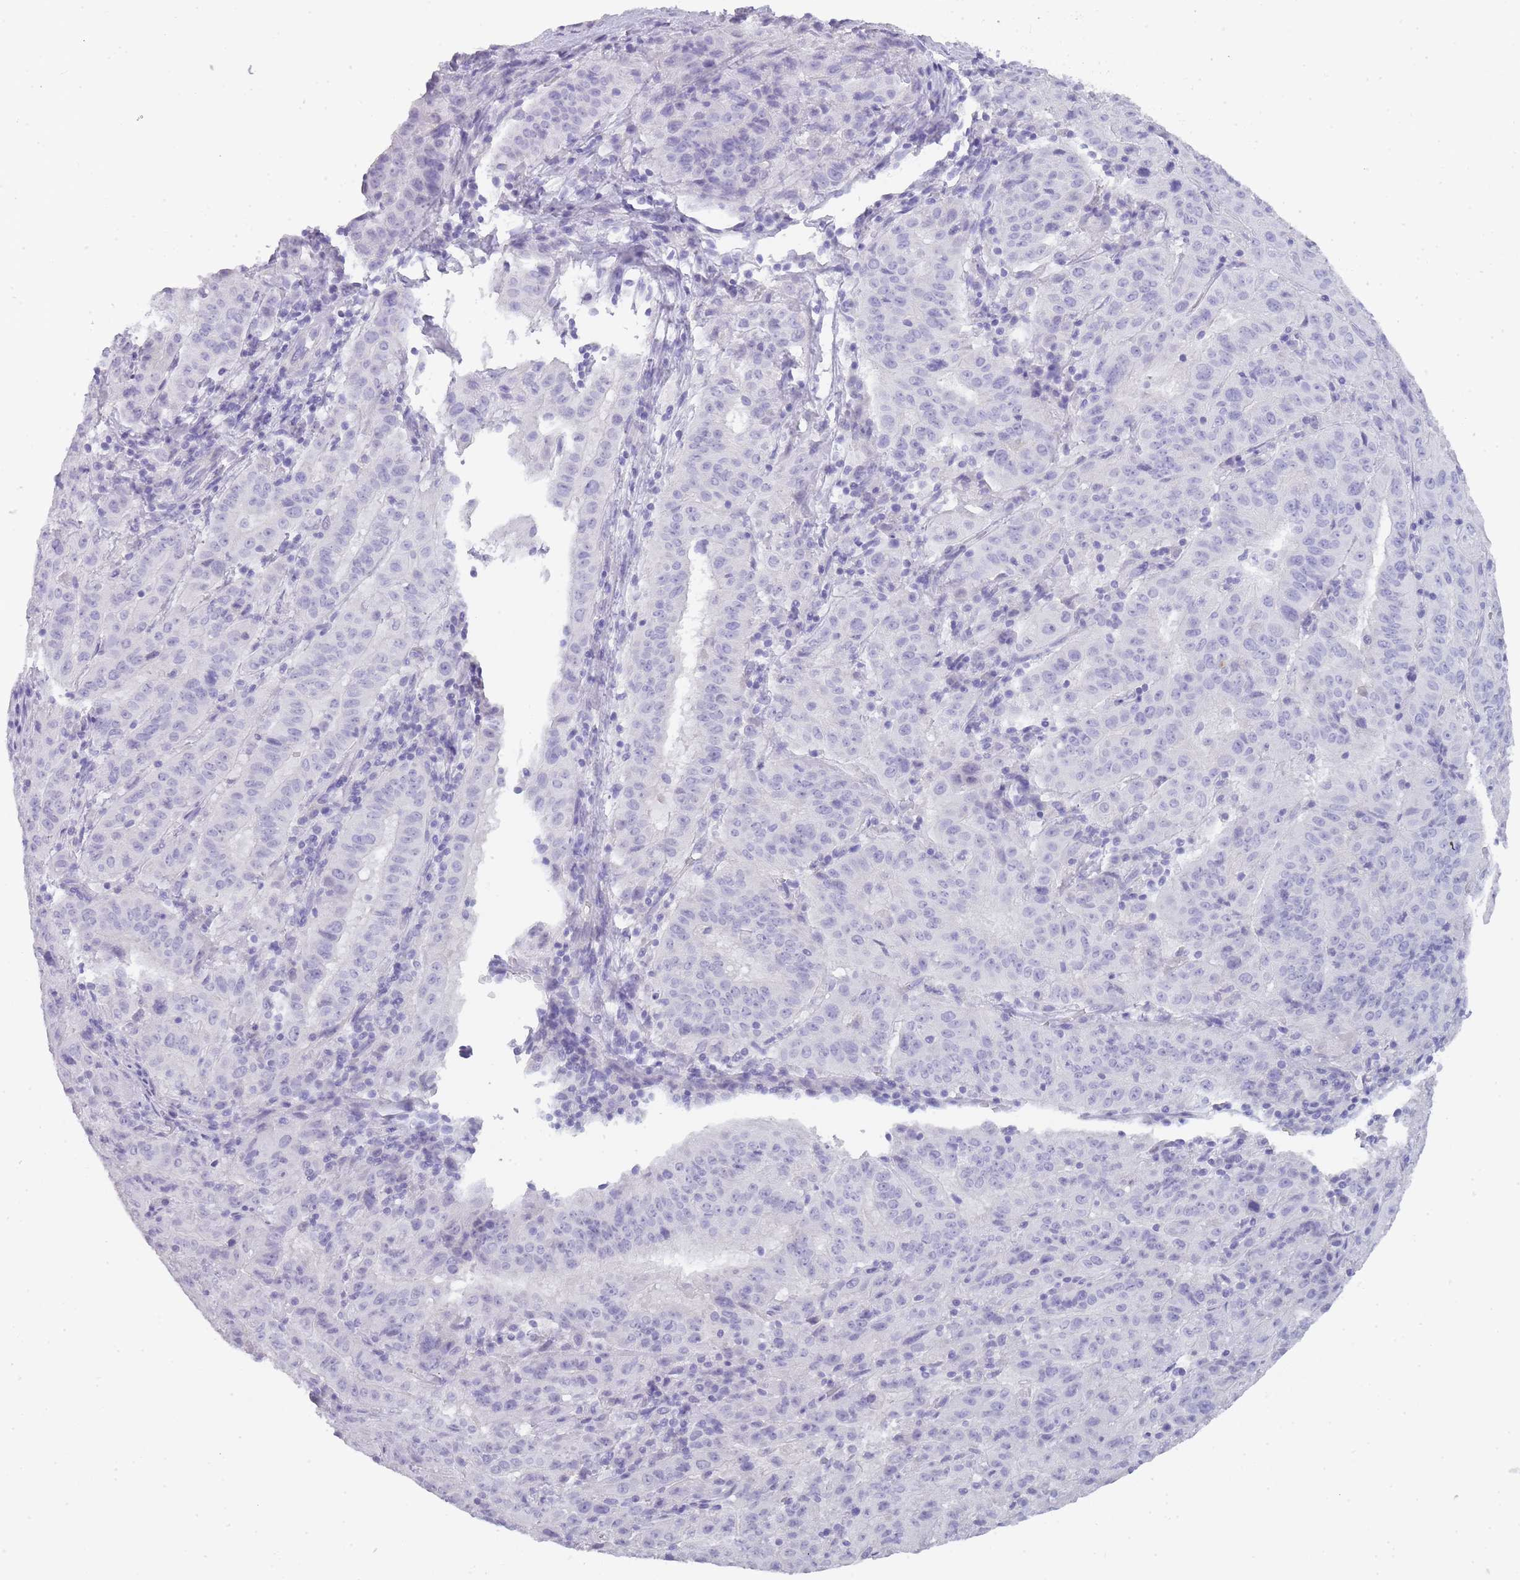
{"staining": {"intensity": "negative", "quantity": "none", "location": "none"}, "tissue": "pancreatic cancer", "cell_type": "Tumor cells", "image_type": "cancer", "snomed": [{"axis": "morphology", "description": "Adenocarcinoma, NOS"}, {"axis": "topography", "description": "Pancreas"}], "caption": "IHC histopathology image of pancreatic adenocarcinoma stained for a protein (brown), which shows no staining in tumor cells.", "gene": "TCP11", "patient": {"sex": "male", "age": 63}}